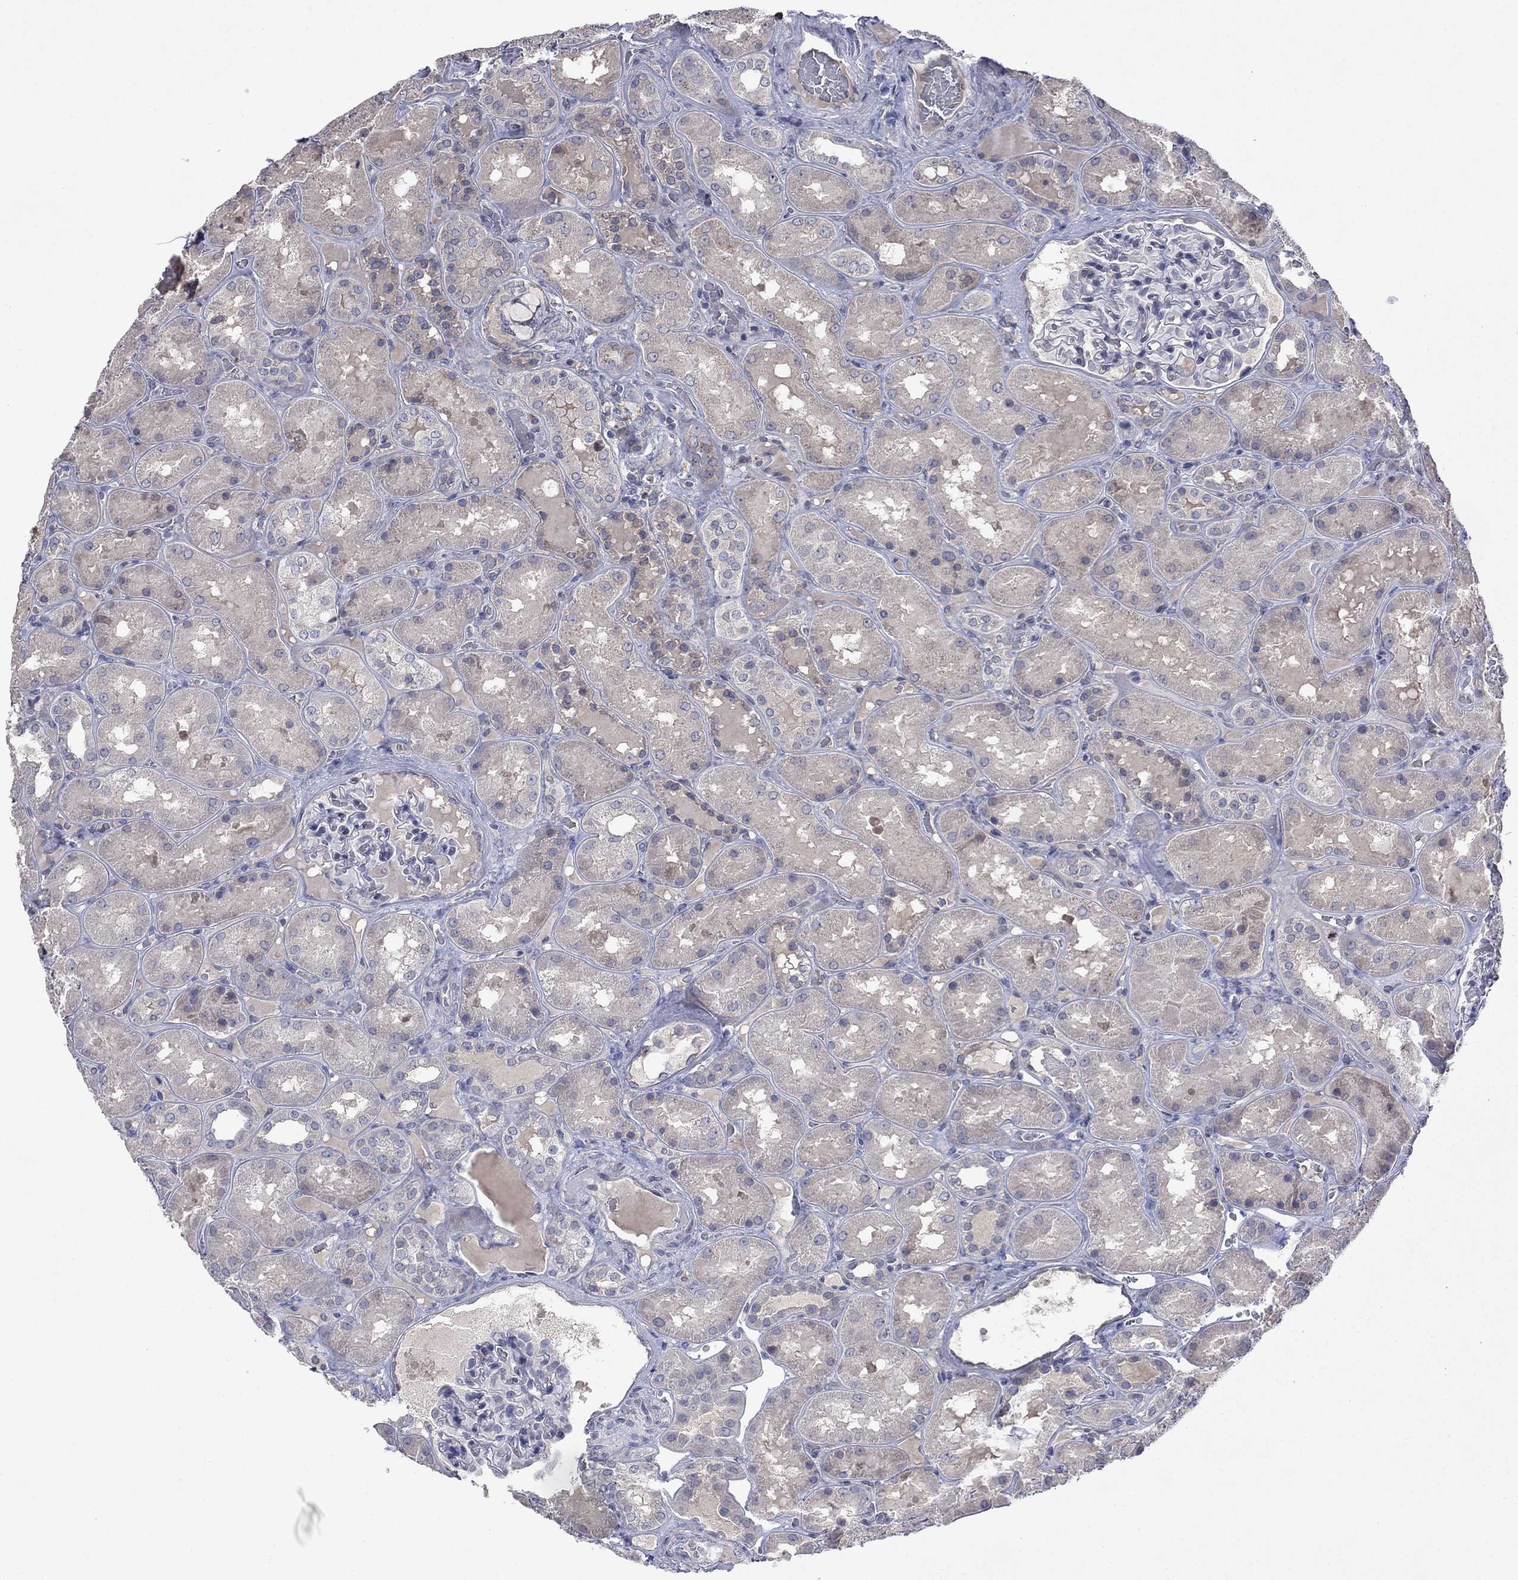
{"staining": {"intensity": "negative", "quantity": "none", "location": "none"}, "tissue": "kidney", "cell_type": "Cells in glomeruli", "image_type": "normal", "snomed": [{"axis": "morphology", "description": "Normal tissue, NOS"}, {"axis": "topography", "description": "Kidney"}], "caption": "A micrograph of human kidney is negative for staining in cells in glomeruli.", "gene": "TMEM97", "patient": {"sex": "male", "age": 73}}